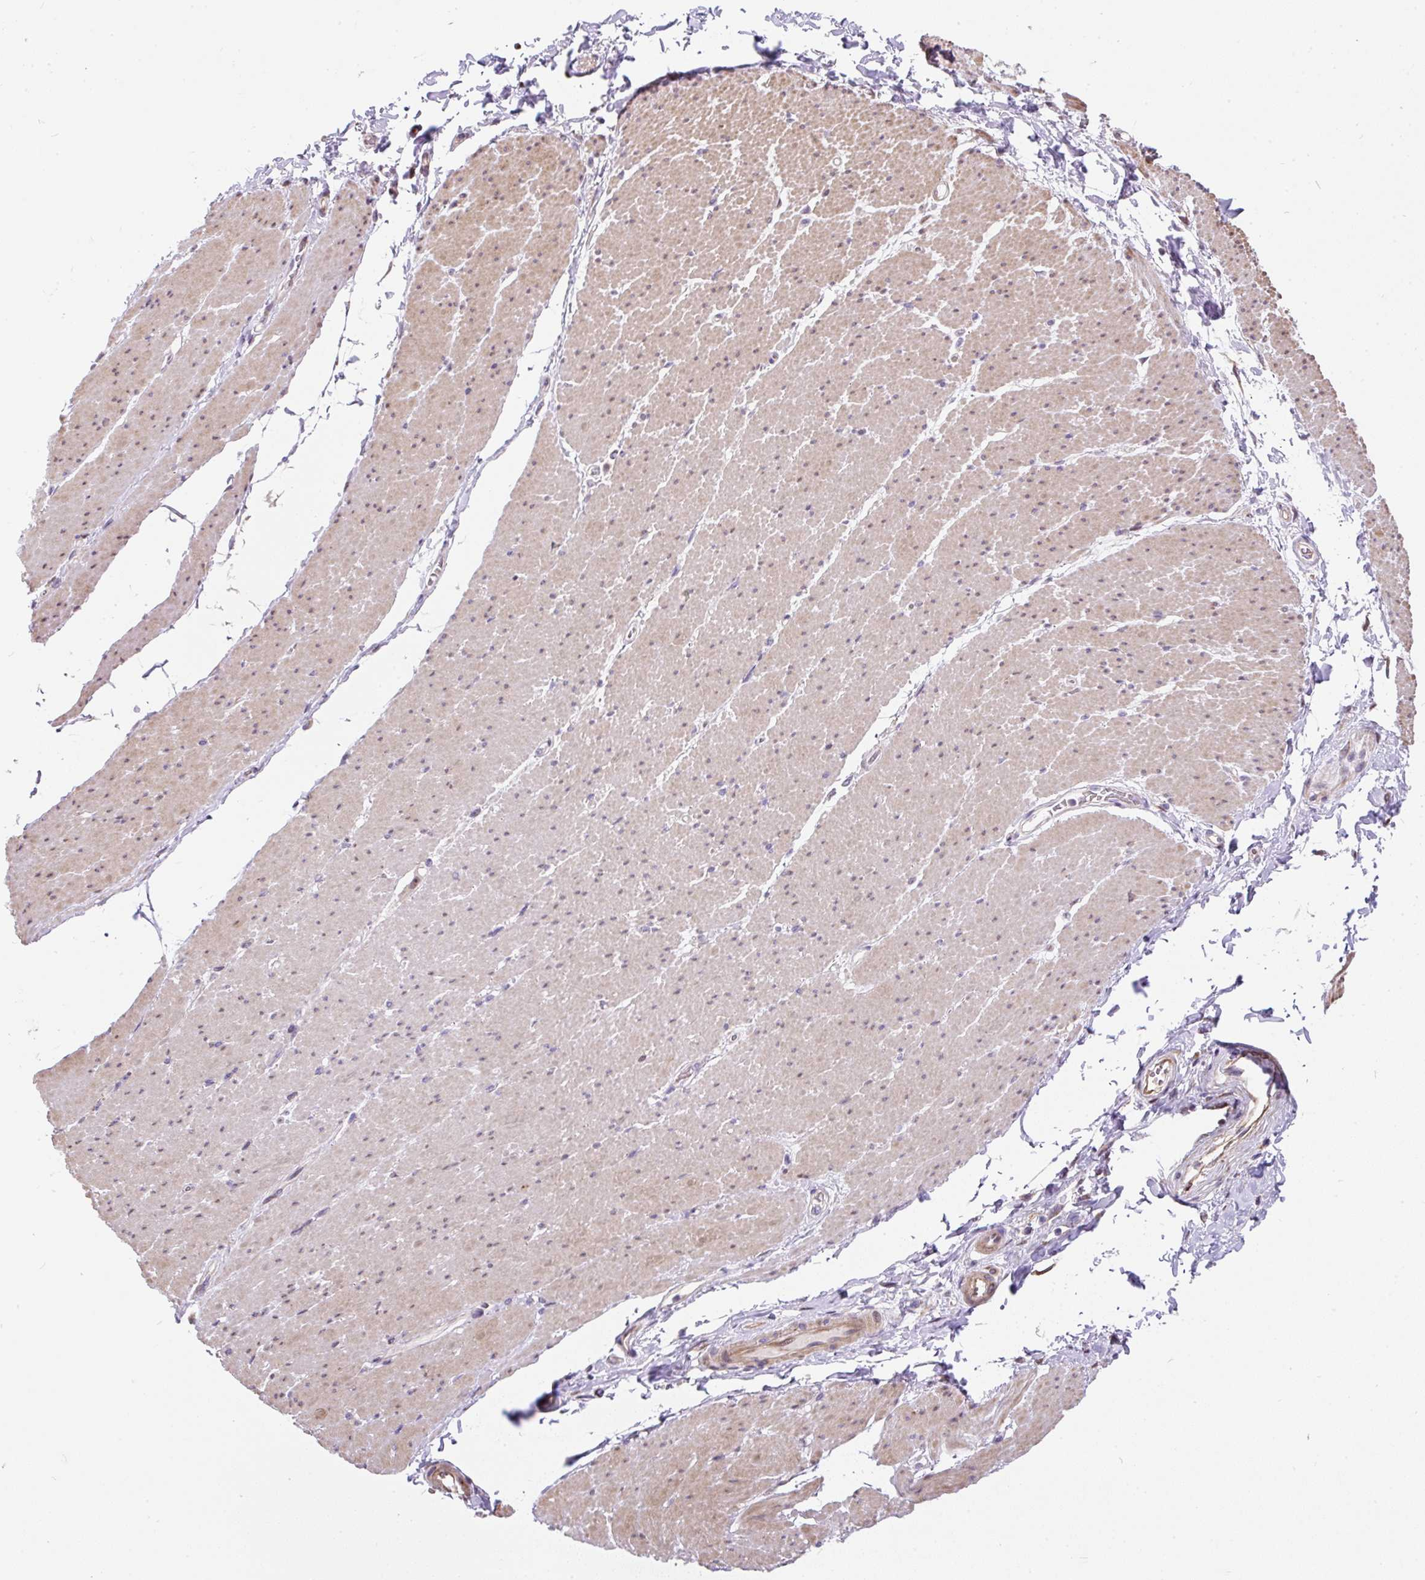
{"staining": {"intensity": "weak", "quantity": "25%-75%", "location": "cytoplasmic/membranous"}, "tissue": "smooth muscle", "cell_type": "Smooth muscle cells", "image_type": "normal", "snomed": [{"axis": "morphology", "description": "Normal tissue, NOS"}, {"axis": "topography", "description": "Smooth muscle"}, {"axis": "topography", "description": "Rectum"}], "caption": "Benign smooth muscle demonstrates weak cytoplasmic/membranous staining in approximately 25%-75% of smooth muscle cells, visualized by immunohistochemistry. (DAB (3,3'-diaminobenzidine) IHC, brown staining for protein, blue staining for nuclei).", "gene": "PUS7L", "patient": {"sex": "male", "age": 53}}